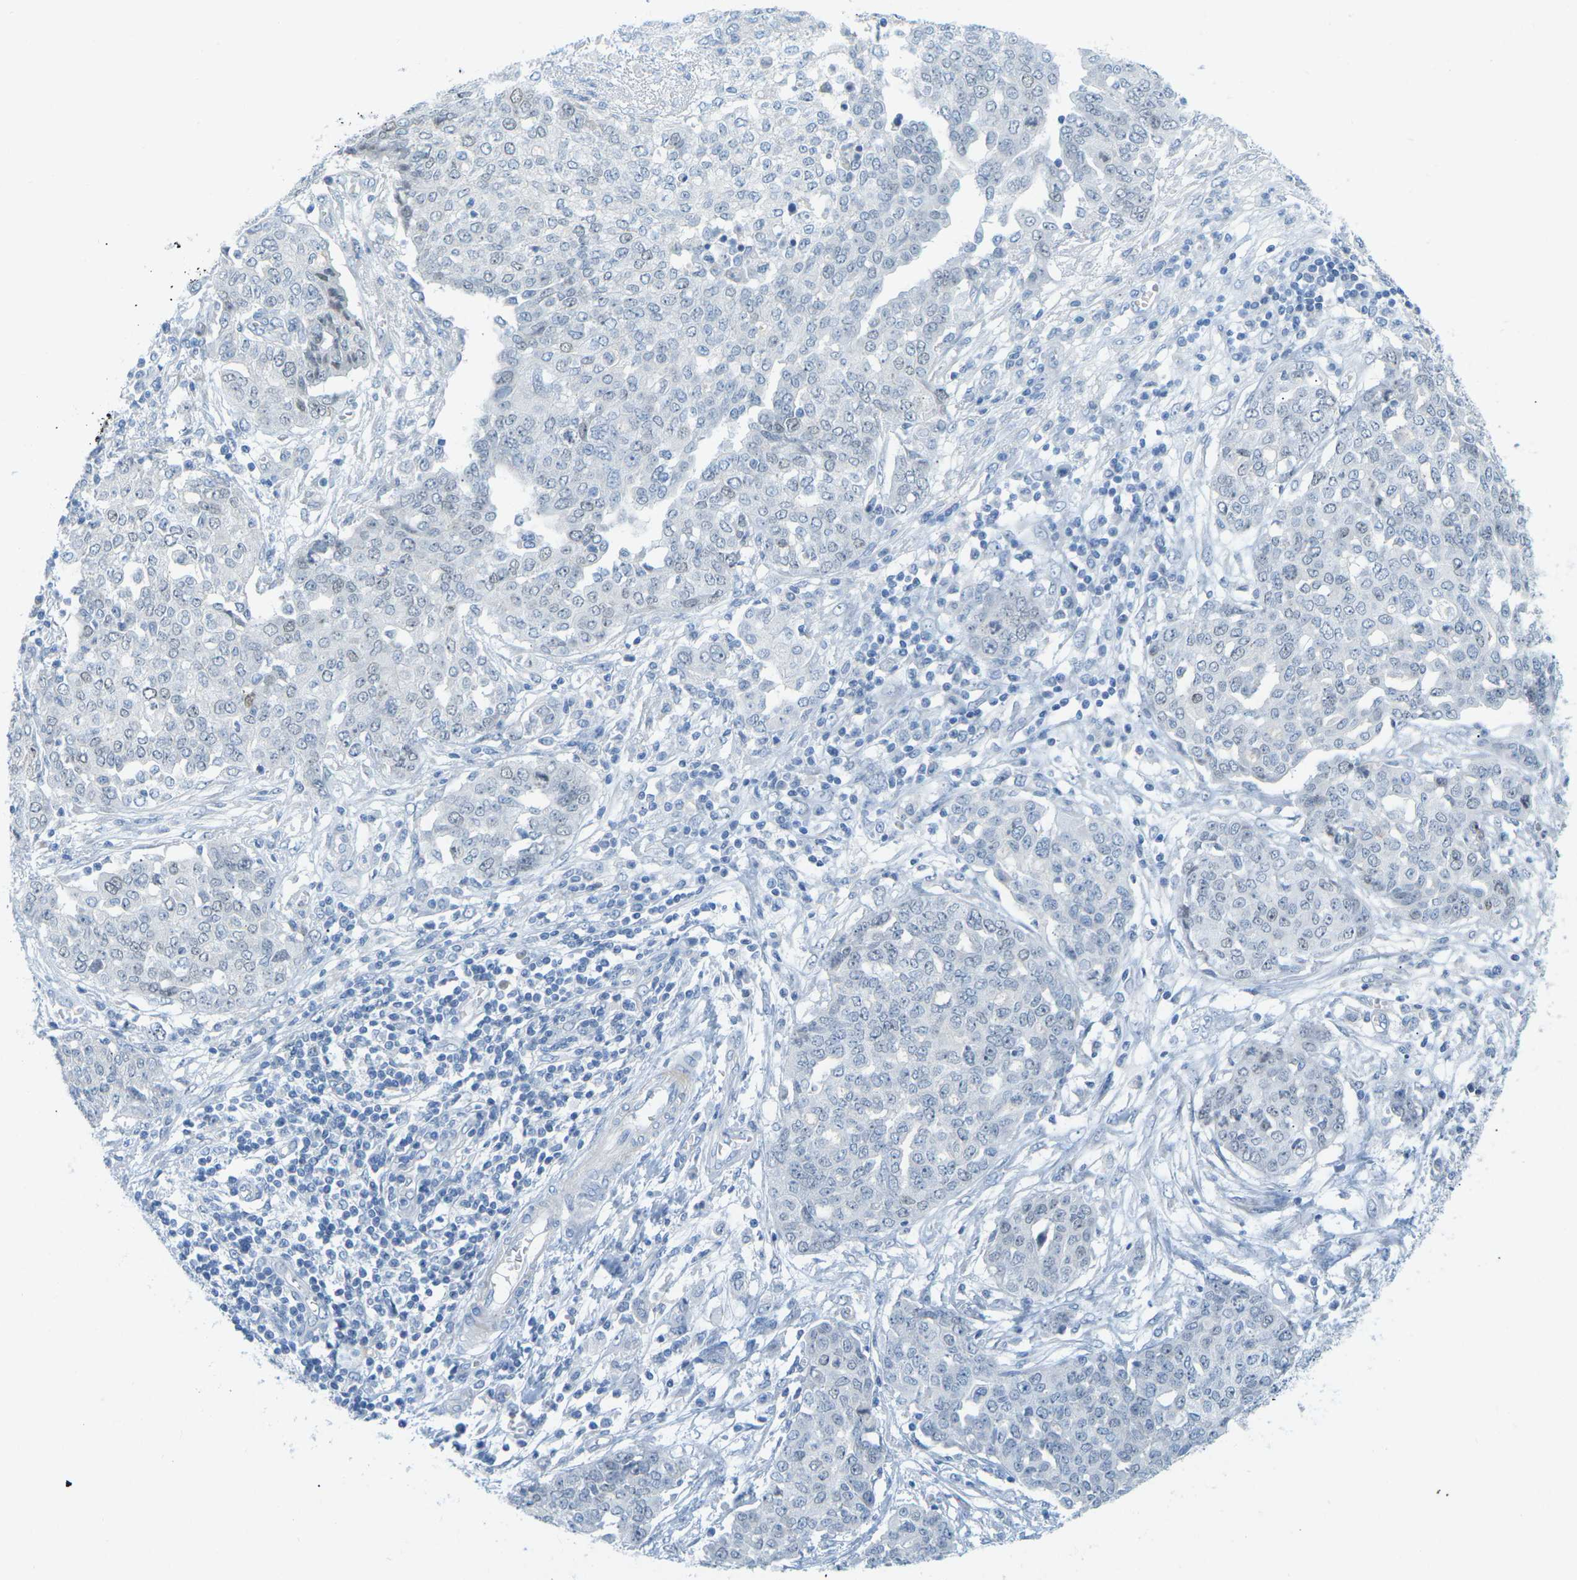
{"staining": {"intensity": "negative", "quantity": "none", "location": "none"}, "tissue": "ovarian cancer", "cell_type": "Tumor cells", "image_type": "cancer", "snomed": [{"axis": "morphology", "description": "Cystadenocarcinoma, serous, NOS"}, {"axis": "topography", "description": "Soft tissue"}, {"axis": "topography", "description": "Ovary"}], "caption": "An immunohistochemistry (IHC) histopathology image of ovarian cancer (serous cystadenocarcinoma) is shown. There is no staining in tumor cells of ovarian cancer (serous cystadenocarcinoma).", "gene": "HLTF", "patient": {"sex": "female", "age": 57}}